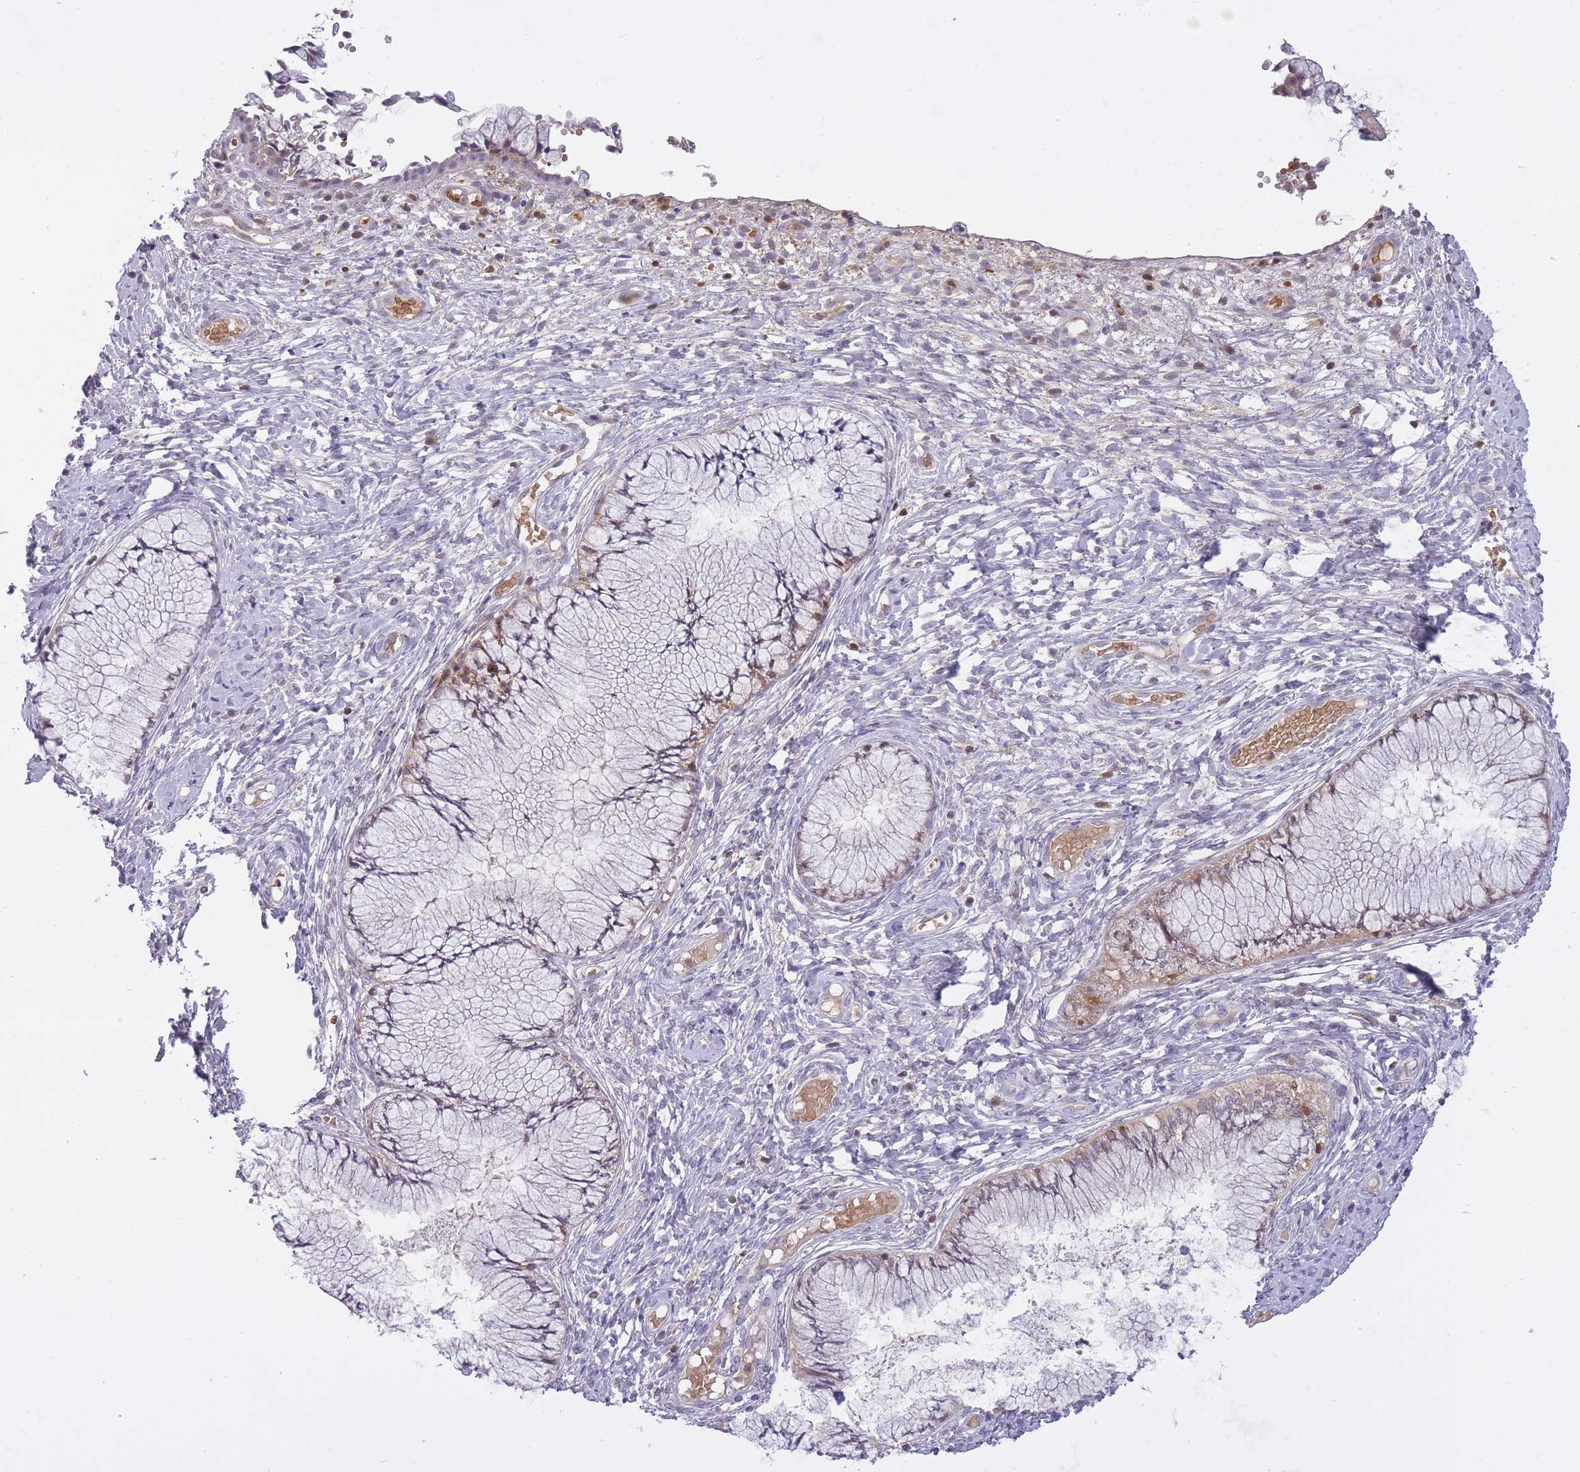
{"staining": {"intensity": "moderate", "quantity": "<25%", "location": "cytoplasmic/membranous"}, "tissue": "cervix", "cell_type": "Glandular cells", "image_type": "normal", "snomed": [{"axis": "morphology", "description": "Normal tissue, NOS"}, {"axis": "topography", "description": "Cervix"}], "caption": "Brown immunohistochemical staining in unremarkable cervix demonstrates moderate cytoplasmic/membranous expression in approximately <25% of glandular cells. Immunohistochemistry (ihc) stains the protein of interest in brown and the nuclei are stained blue.", "gene": "CXorf38", "patient": {"sex": "female", "age": 42}}